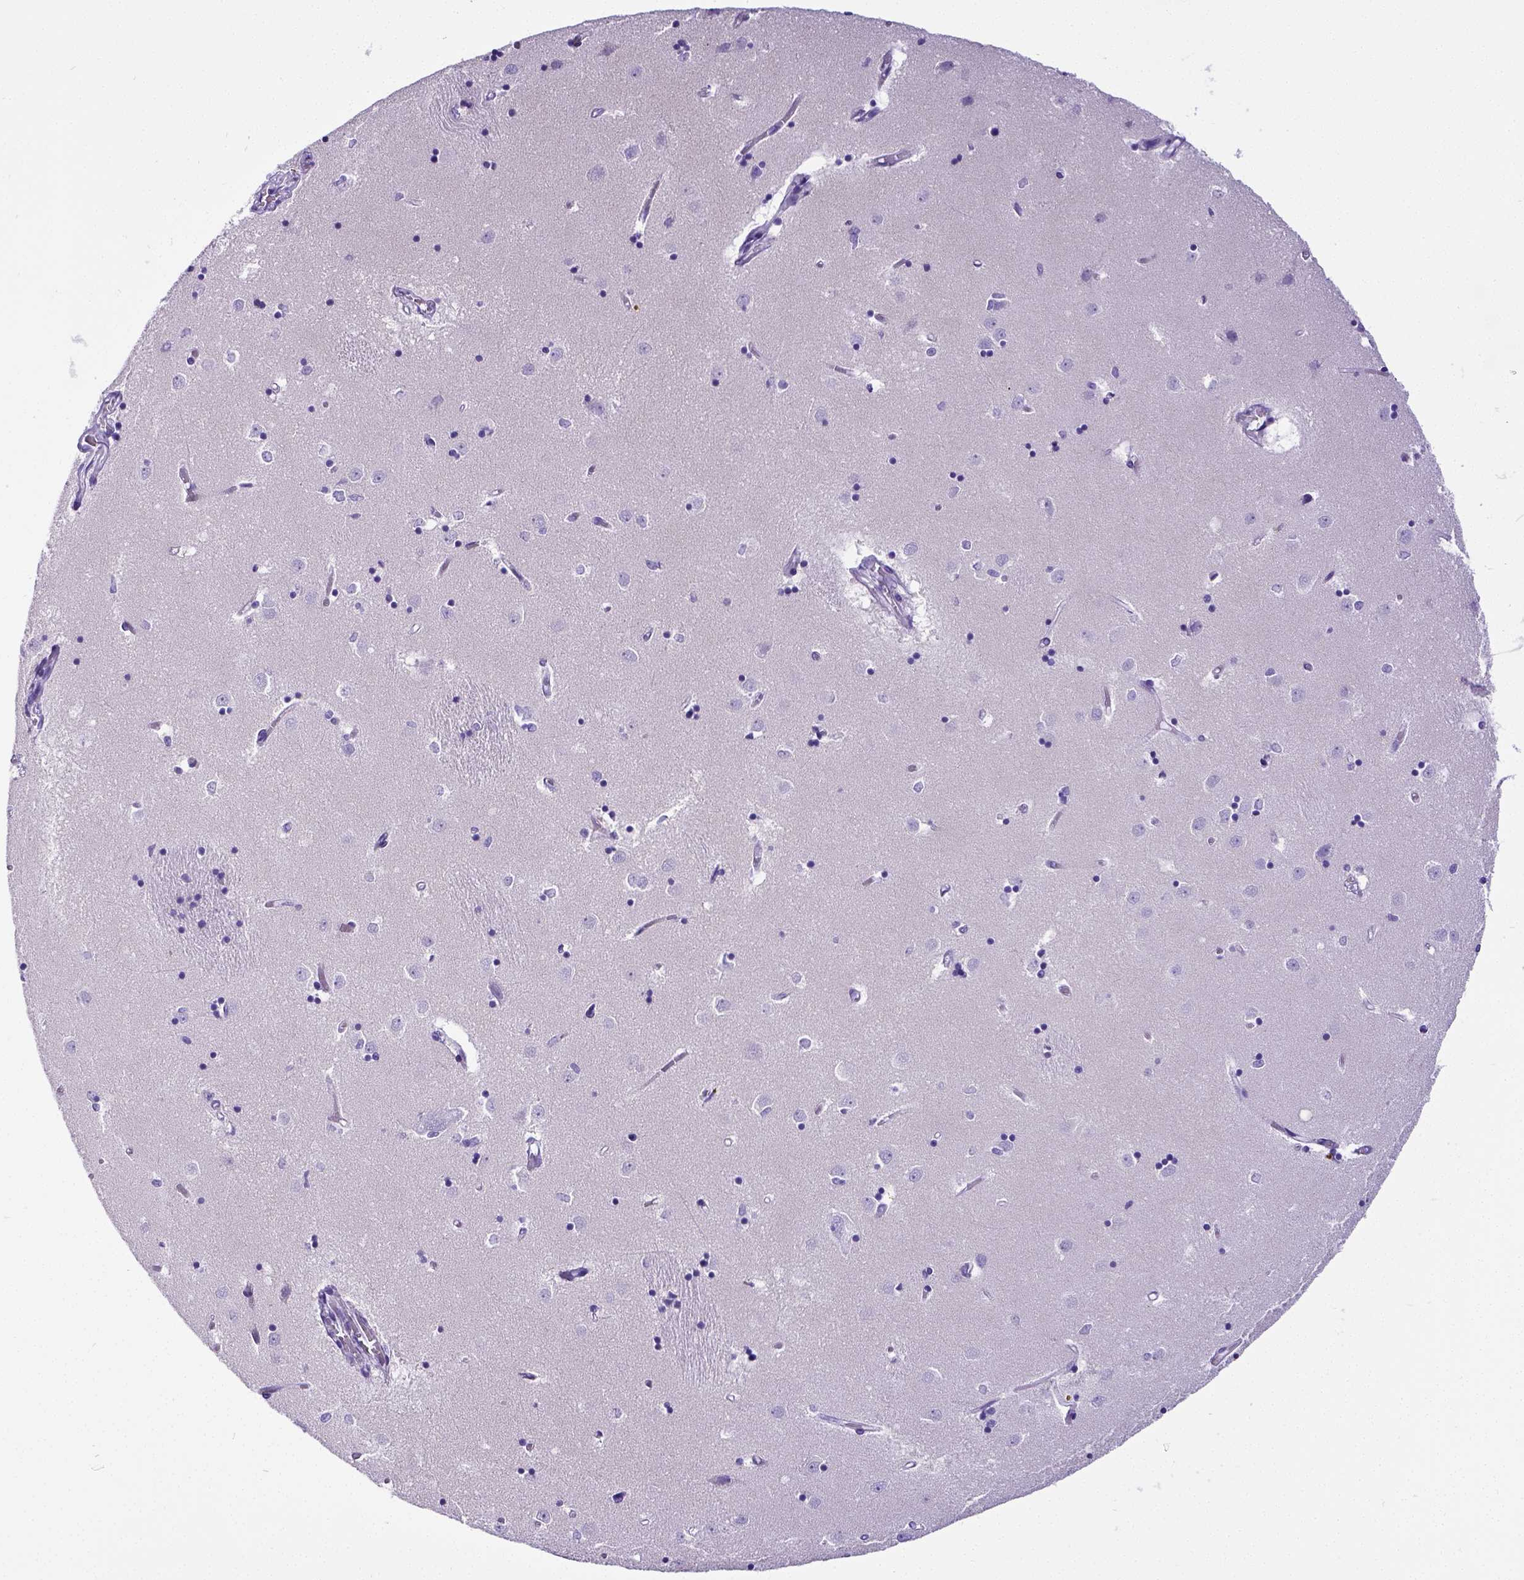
{"staining": {"intensity": "negative", "quantity": "none", "location": "none"}, "tissue": "caudate", "cell_type": "Glial cells", "image_type": "normal", "snomed": [{"axis": "morphology", "description": "Normal tissue, NOS"}, {"axis": "topography", "description": "Lateral ventricle wall"}], "caption": "This image is of benign caudate stained with immunohistochemistry (IHC) to label a protein in brown with the nuclei are counter-stained blue. There is no positivity in glial cells.", "gene": "SATB2", "patient": {"sex": "male", "age": 54}}